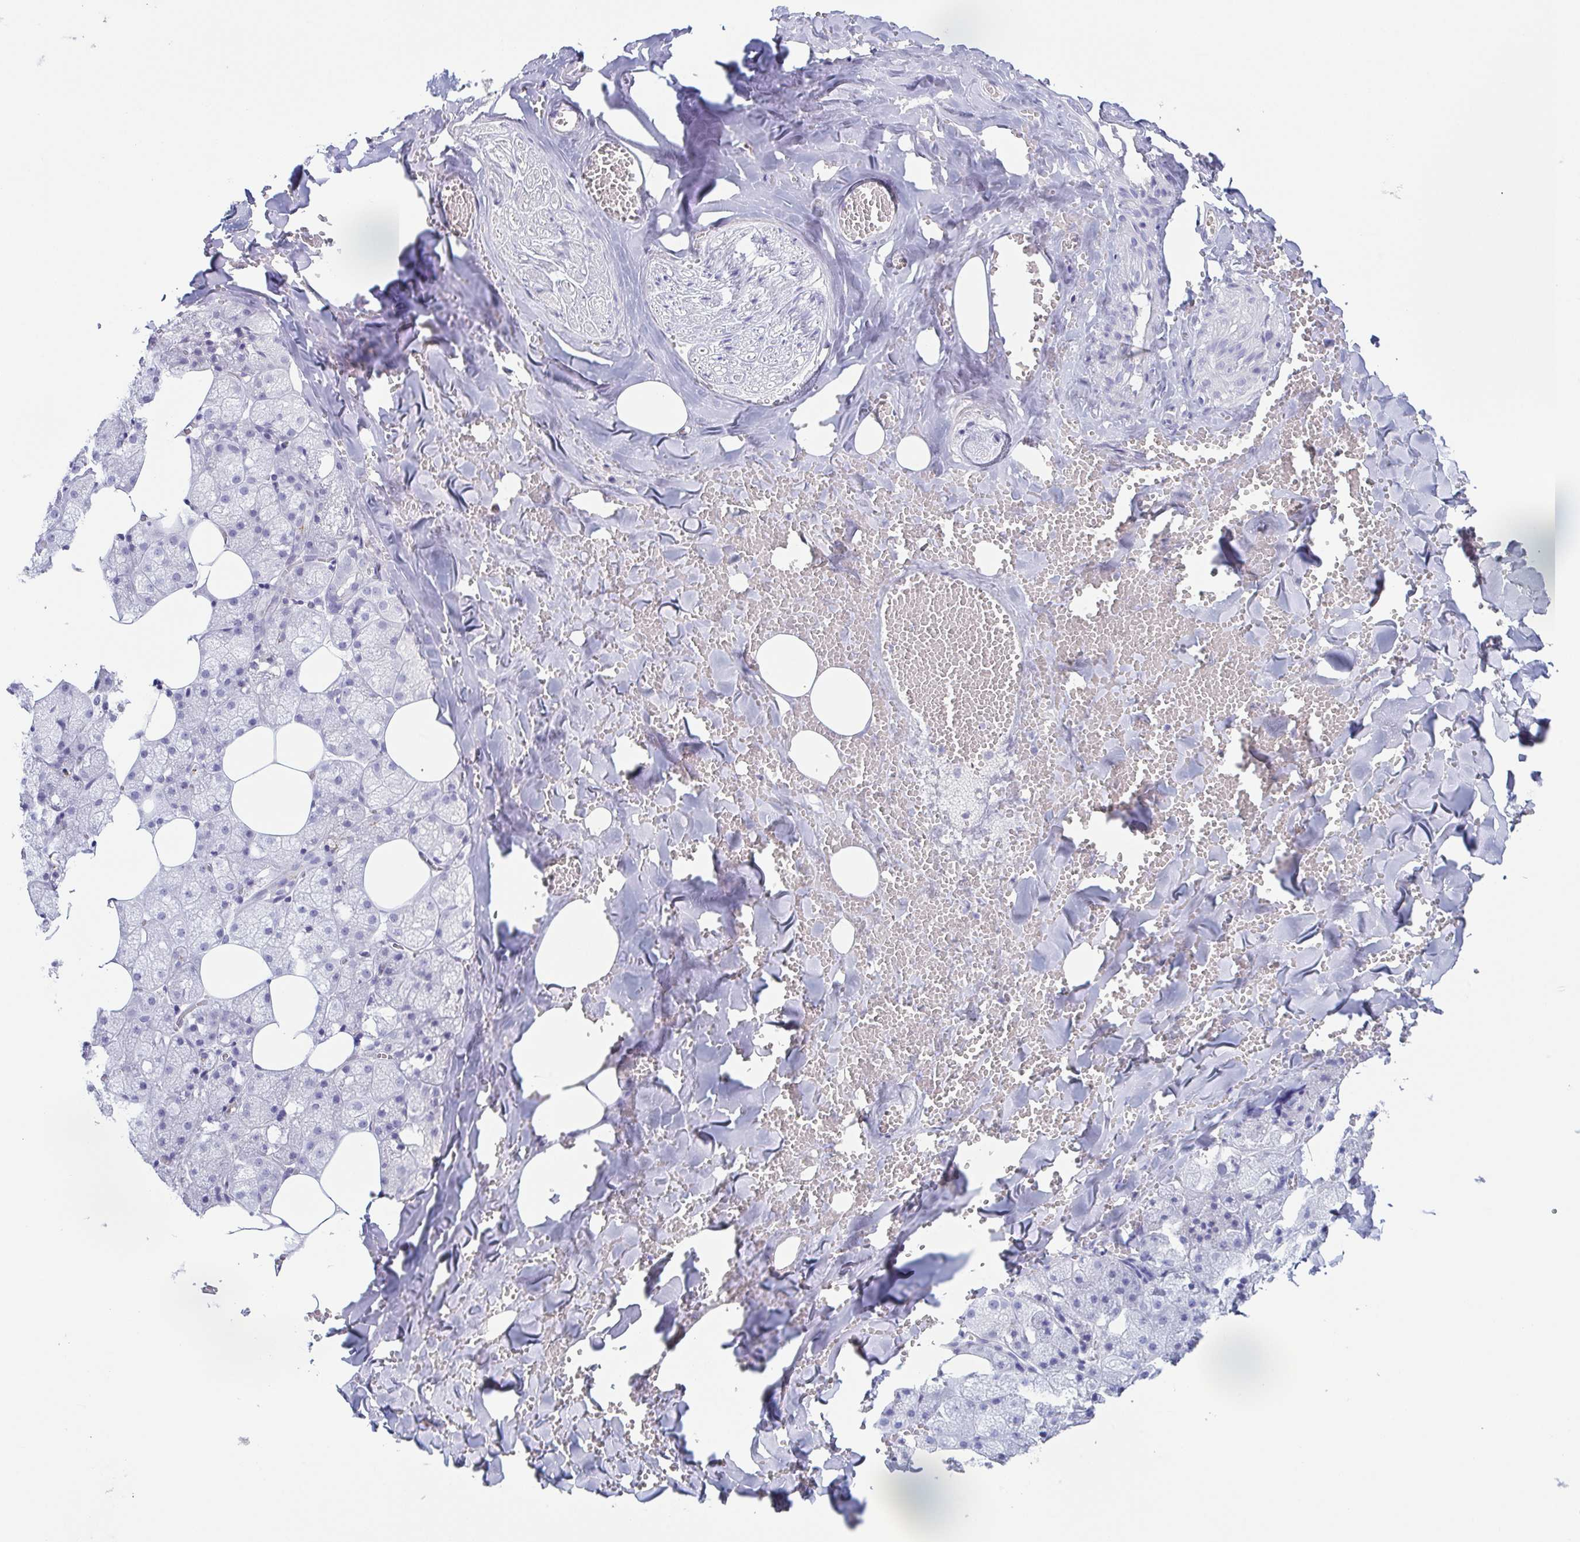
{"staining": {"intensity": "negative", "quantity": "none", "location": "none"}, "tissue": "salivary gland", "cell_type": "Glandular cells", "image_type": "normal", "snomed": [{"axis": "morphology", "description": "Normal tissue, NOS"}, {"axis": "topography", "description": "Salivary gland"}, {"axis": "topography", "description": "Peripheral nerve tissue"}], "caption": "Immunohistochemistry micrograph of normal salivary gland stained for a protein (brown), which shows no staining in glandular cells. Nuclei are stained in blue.", "gene": "LDLRAD1", "patient": {"sex": "male", "age": 38}}